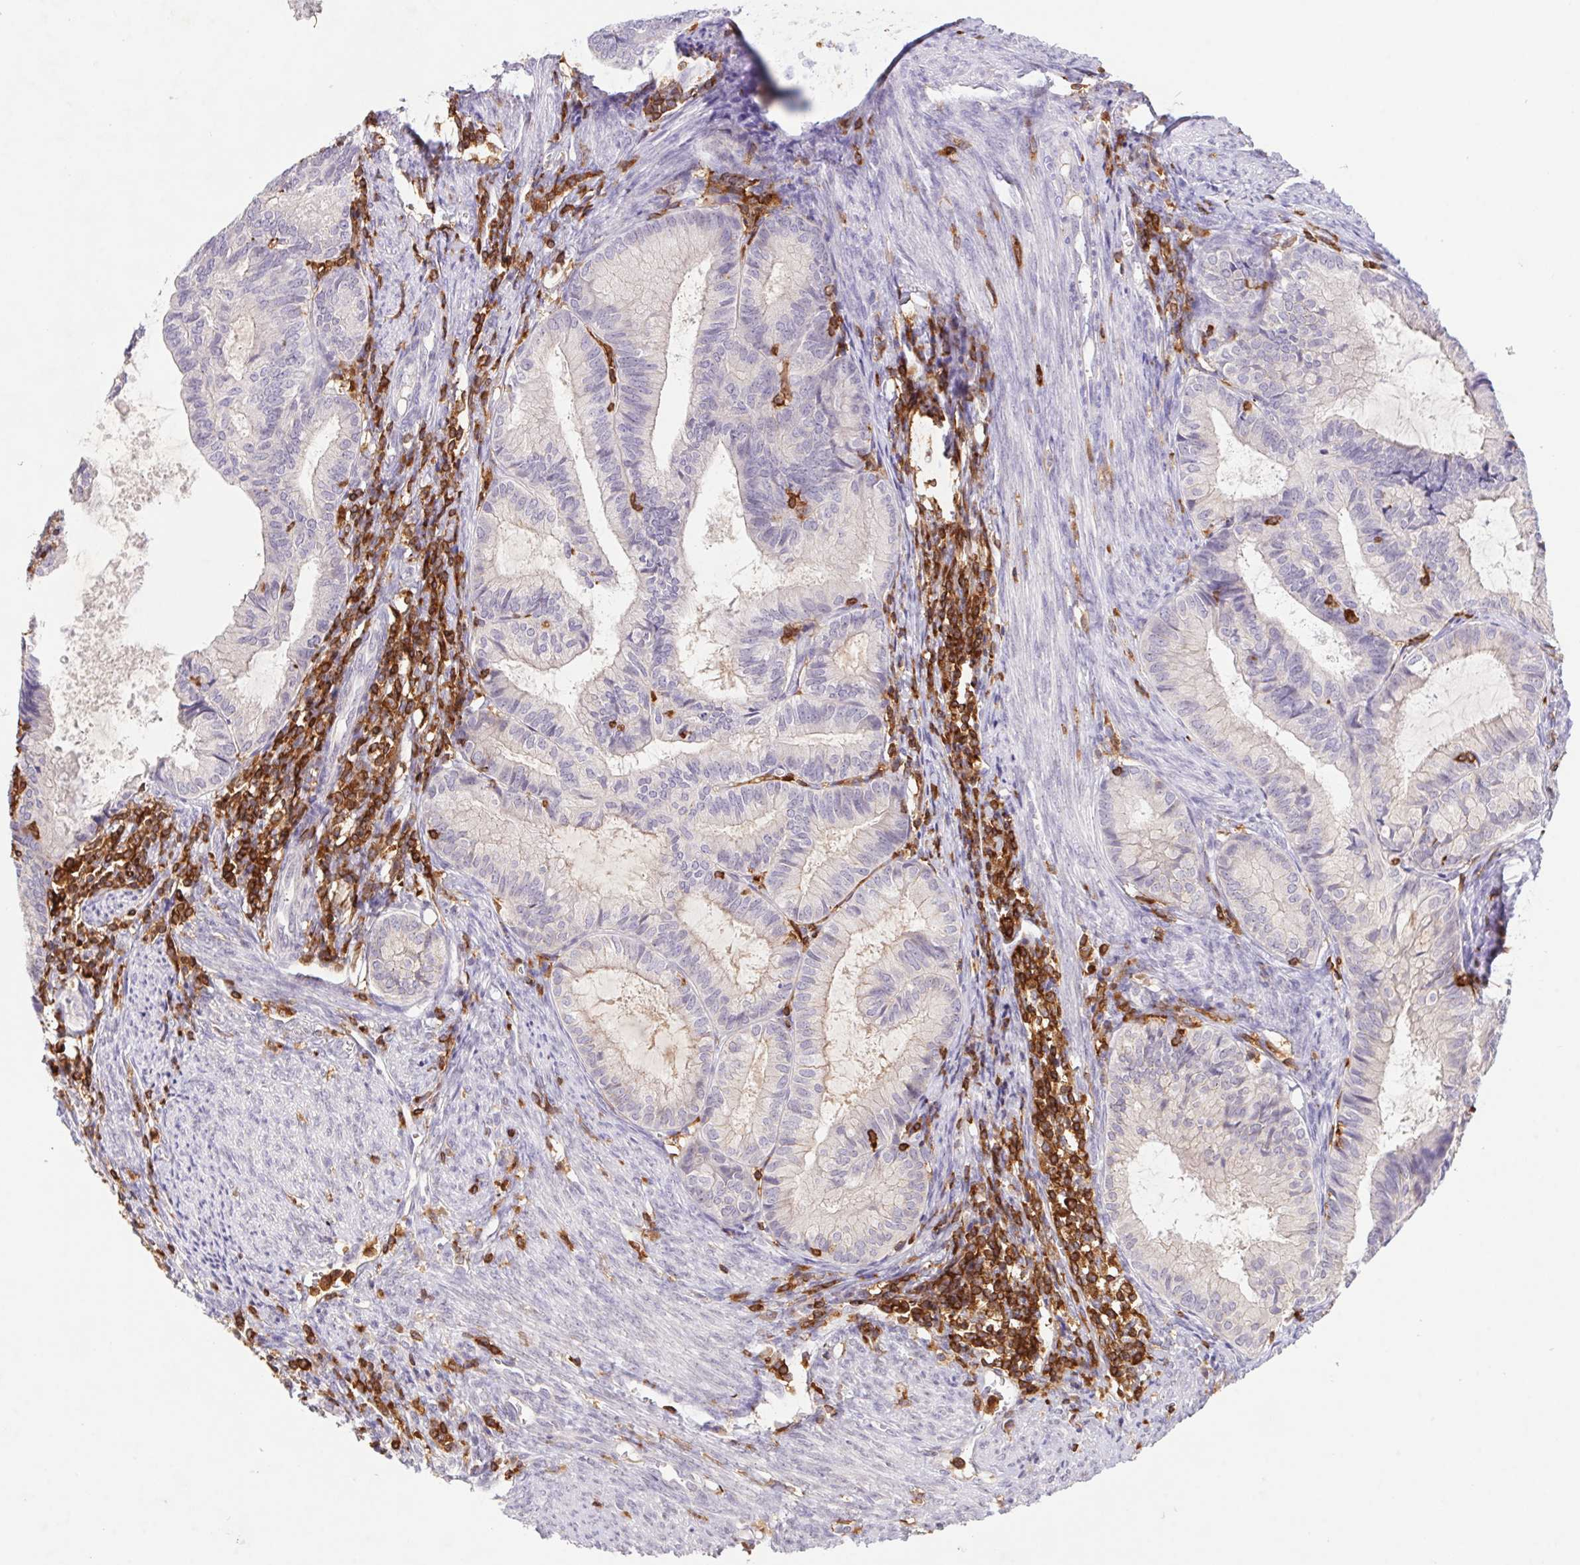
{"staining": {"intensity": "negative", "quantity": "none", "location": "none"}, "tissue": "endometrial cancer", "cell_type": "Tumor cells", "image_type": "cancer", "snomed": [{"axis": "morphology", "description": "Adenocarcinoma, NOS"}, {"axis": "topography", "description": "Endometrium"}], "caption": "Immunohistochemical staining of human endometrial cancer (adenocarcinoma) reveals no significant expression in tumor cells.", "gene": "APBB1IP", "patient": {"sex": "female", "age": 86}}